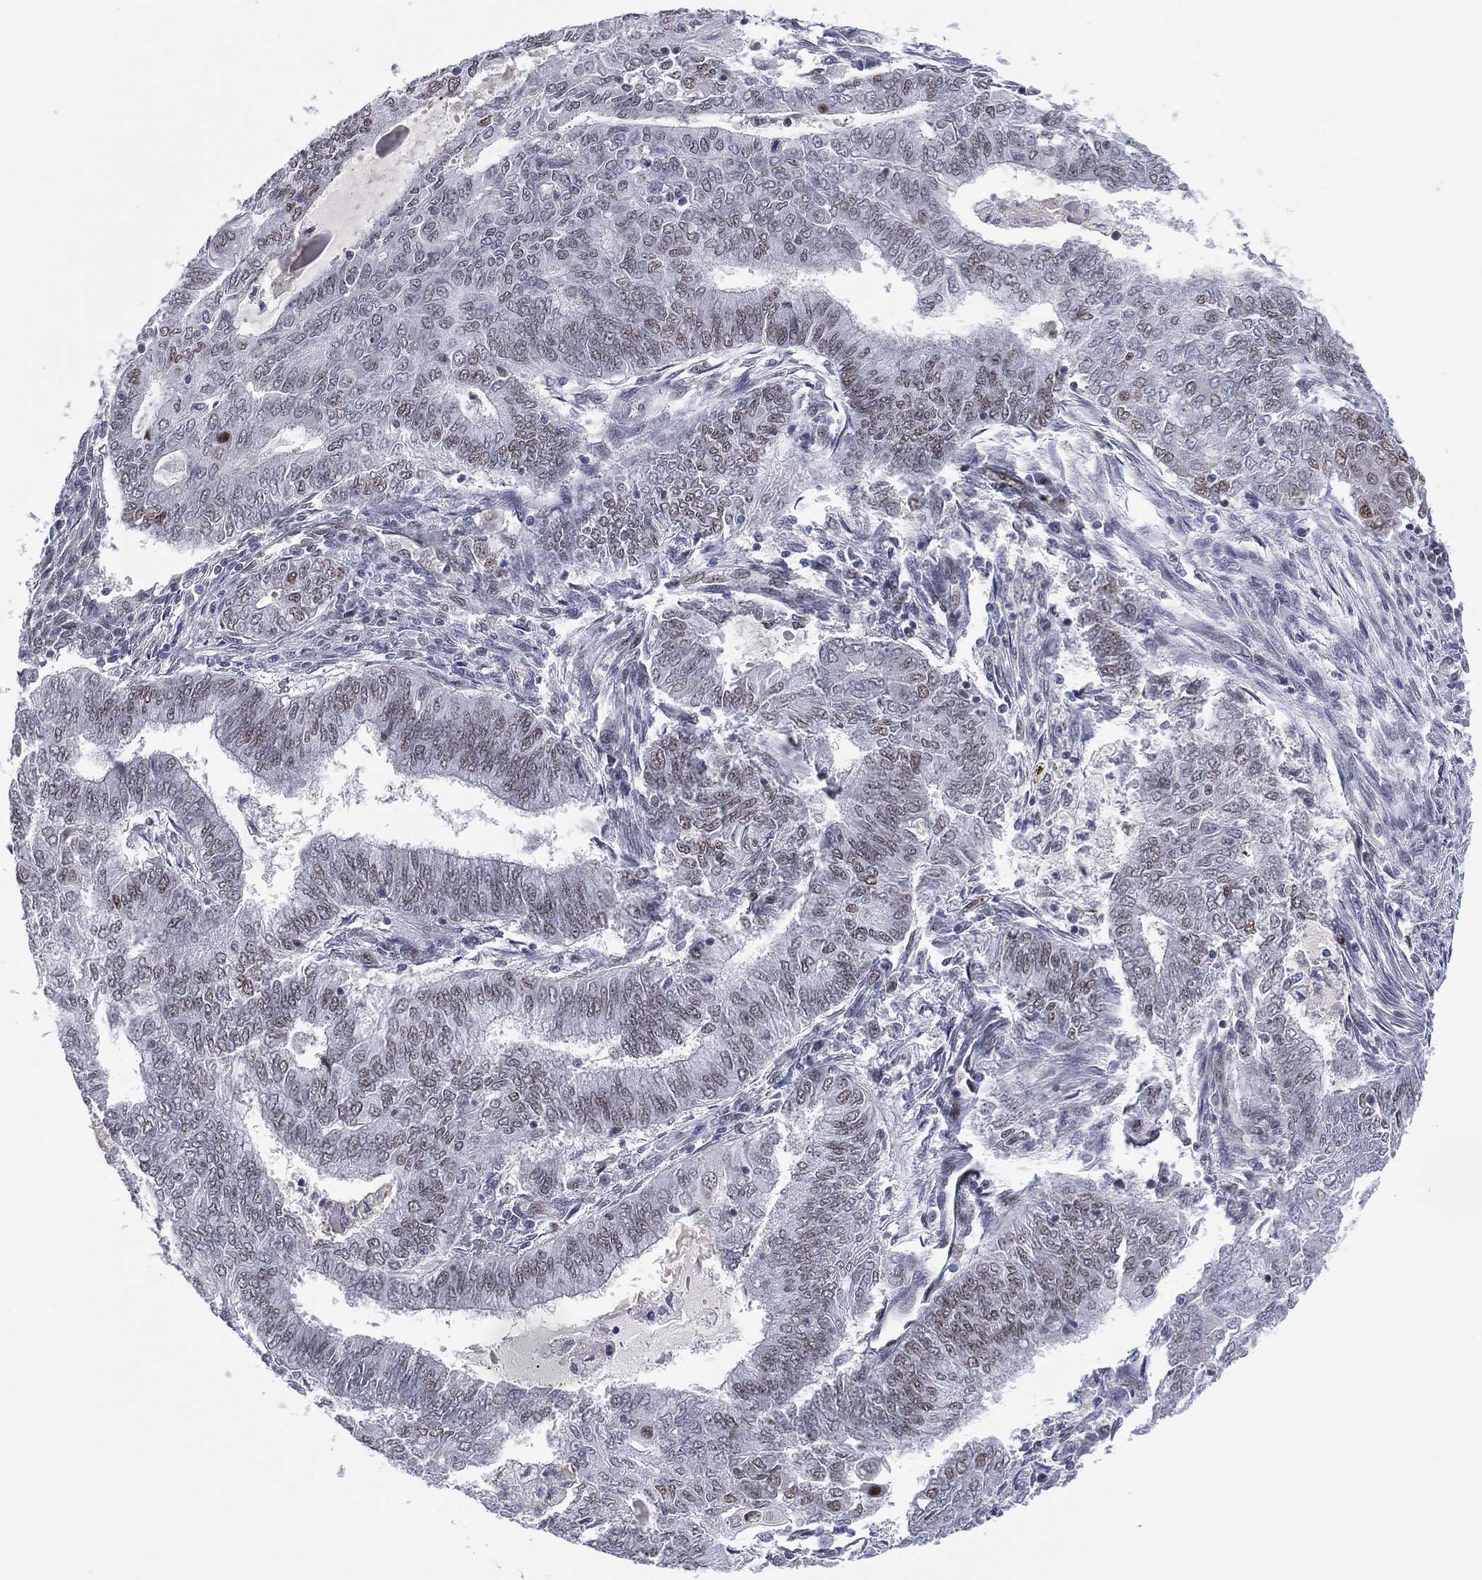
{"staining": {"intensity": "weak", "quantity": "25%-75%", "location": "nuclear"}, "tissue": "endometrial cancer", "cell_type": "Tumor cells", "image_type": "cancer", "snomed": [{"axis": "morphology", "description": "Adenocarcinoma, NOS"}, {"axis": "topography", "description": "Endometrium"}], "caption": "Protein staining reveals weak nuclear expression in approximately 25%-75% of tumor cells in endometrial cancer.", "gene": "GSE1", "patient": {"sex": "female", "age": 62}}